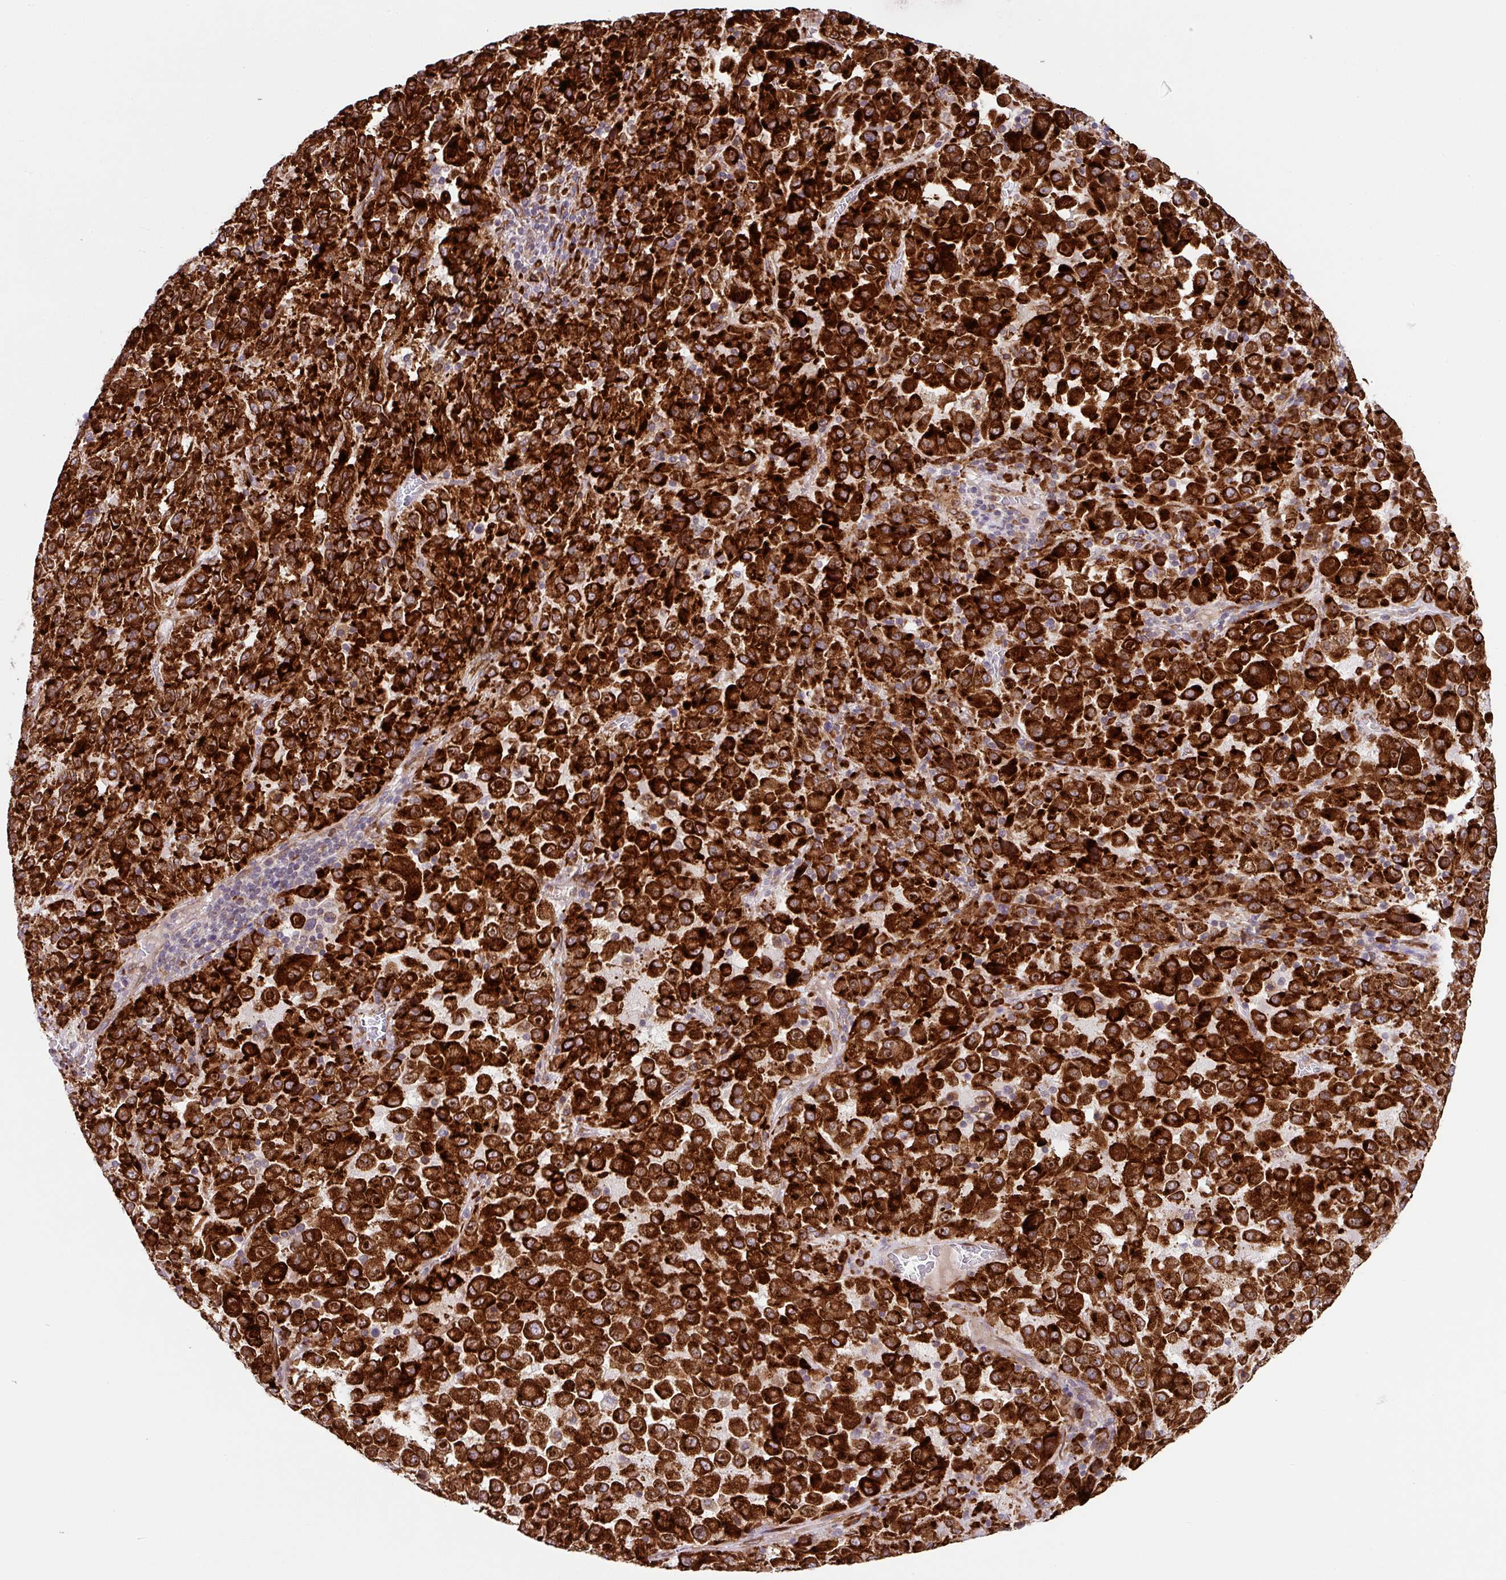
{"staining": {"intensity": "strong", "quantity": ">75%", "location": "cytoplasmic/membranous"}, "tissue": "melanoma", "cell_type": "Tumor cells", "image_type": "cancer", "snomed": [{"axis": "morphology", "description": "Malignant melanoma, Metastatic site"}, {"axis": "topography", "description": "Lung"}], "caption": "The histopathology image reveals staining of melanoma, revealing strong cytoplasmic/membranous protein positivity (brown color) within tumor cells. Immunohistochemistry (ihc) stains the protein of interest in brown and the nuclei are stained blue.", "gene": "SLC39A7", "patient": {"sex": "male", "age": 64}}